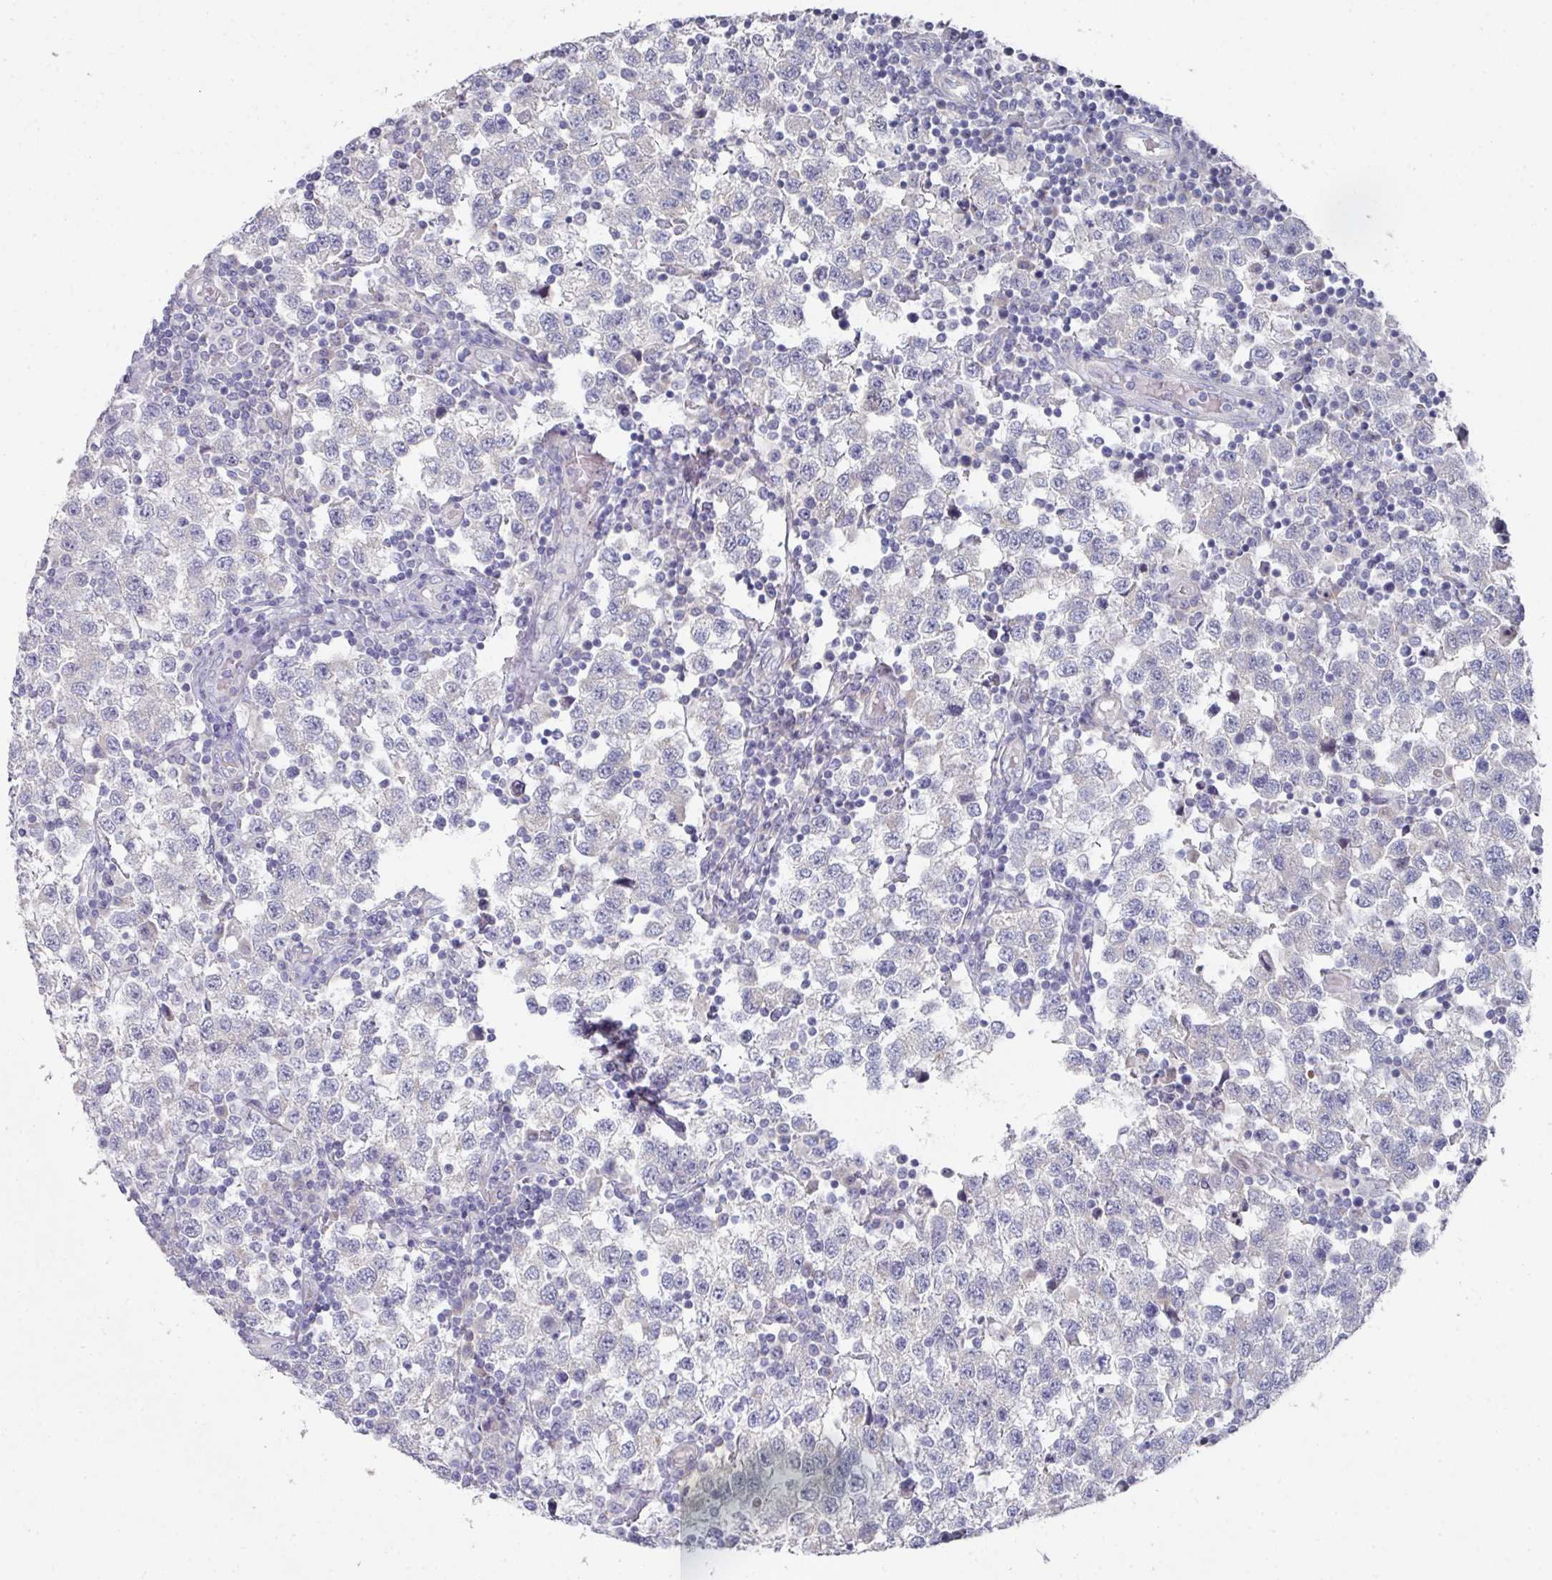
{"staining": {"intensity": "negative", "quantity": "none", "location": "none"}, "tissue": "testis cancer", "cell_type": "Tumor cells", "image_type": "cancer", "snomed": [{"axis": "morphology", "description": "Seminoma, NOS"}, {"axis": "topography", "description": "Testis"}], "caption": "DAB (3,3'-diaminobenzidine) immunohistochemical staining of human seminoma (testis) displays no significant positivity in tumor cells. The staining was performed using DAB (3,3'-diaminobenzidine) to visualize the protein expression in brown, while the nuclei were stained in blue with hematoxylin (Magnification: 20x).", "gene": "NT5C1A", "patient": {"sex": "male", "age": 34}}